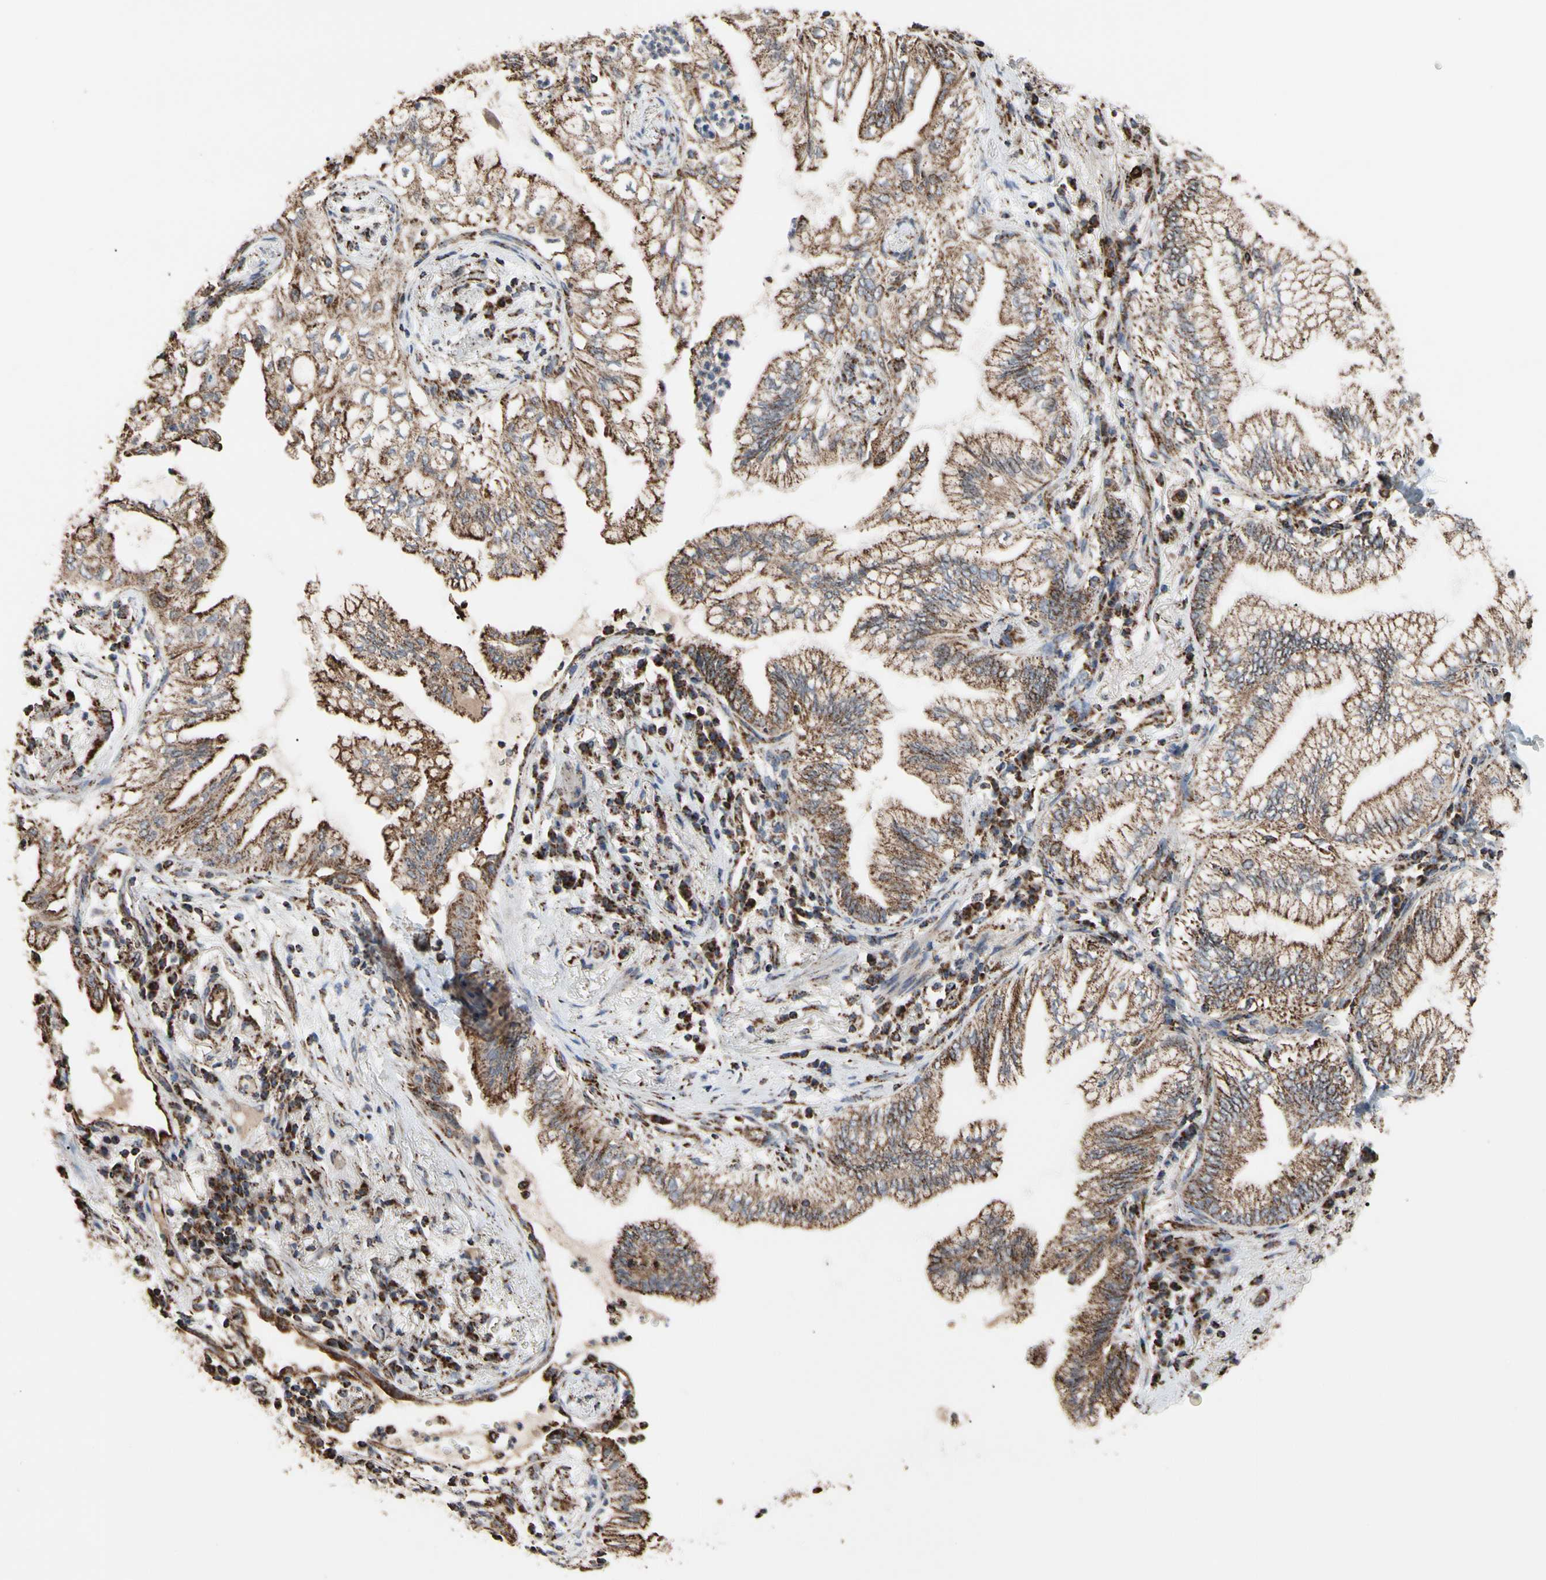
{"staining": {"intensity": "strong", "quantity": ">75%", "location": "cytoplasmic/membranous"}, "tissue": "lung cancer", "cell_type": "Tumor cells", "image_type": "cancer", "snomed": [{"axis": "morphology", "description": "Adenocarcinoma, NOS"}, {"axis": "topography", "description": "Lung"}], "caption": "DAB (3,3'-diaminobenzidine) immunohistochemical staining of lung cancer (adenocarcinoma) exhibits strong cytoplasmic/membranous protein positivity in about >75% of tumor cells. (DAB (3,3'-diaminobenzidine) IHC, brown staining for protein, blue staining for nuclei).", "gene": "FAM110B", "patient": {"sex": "female", "age": 70}}